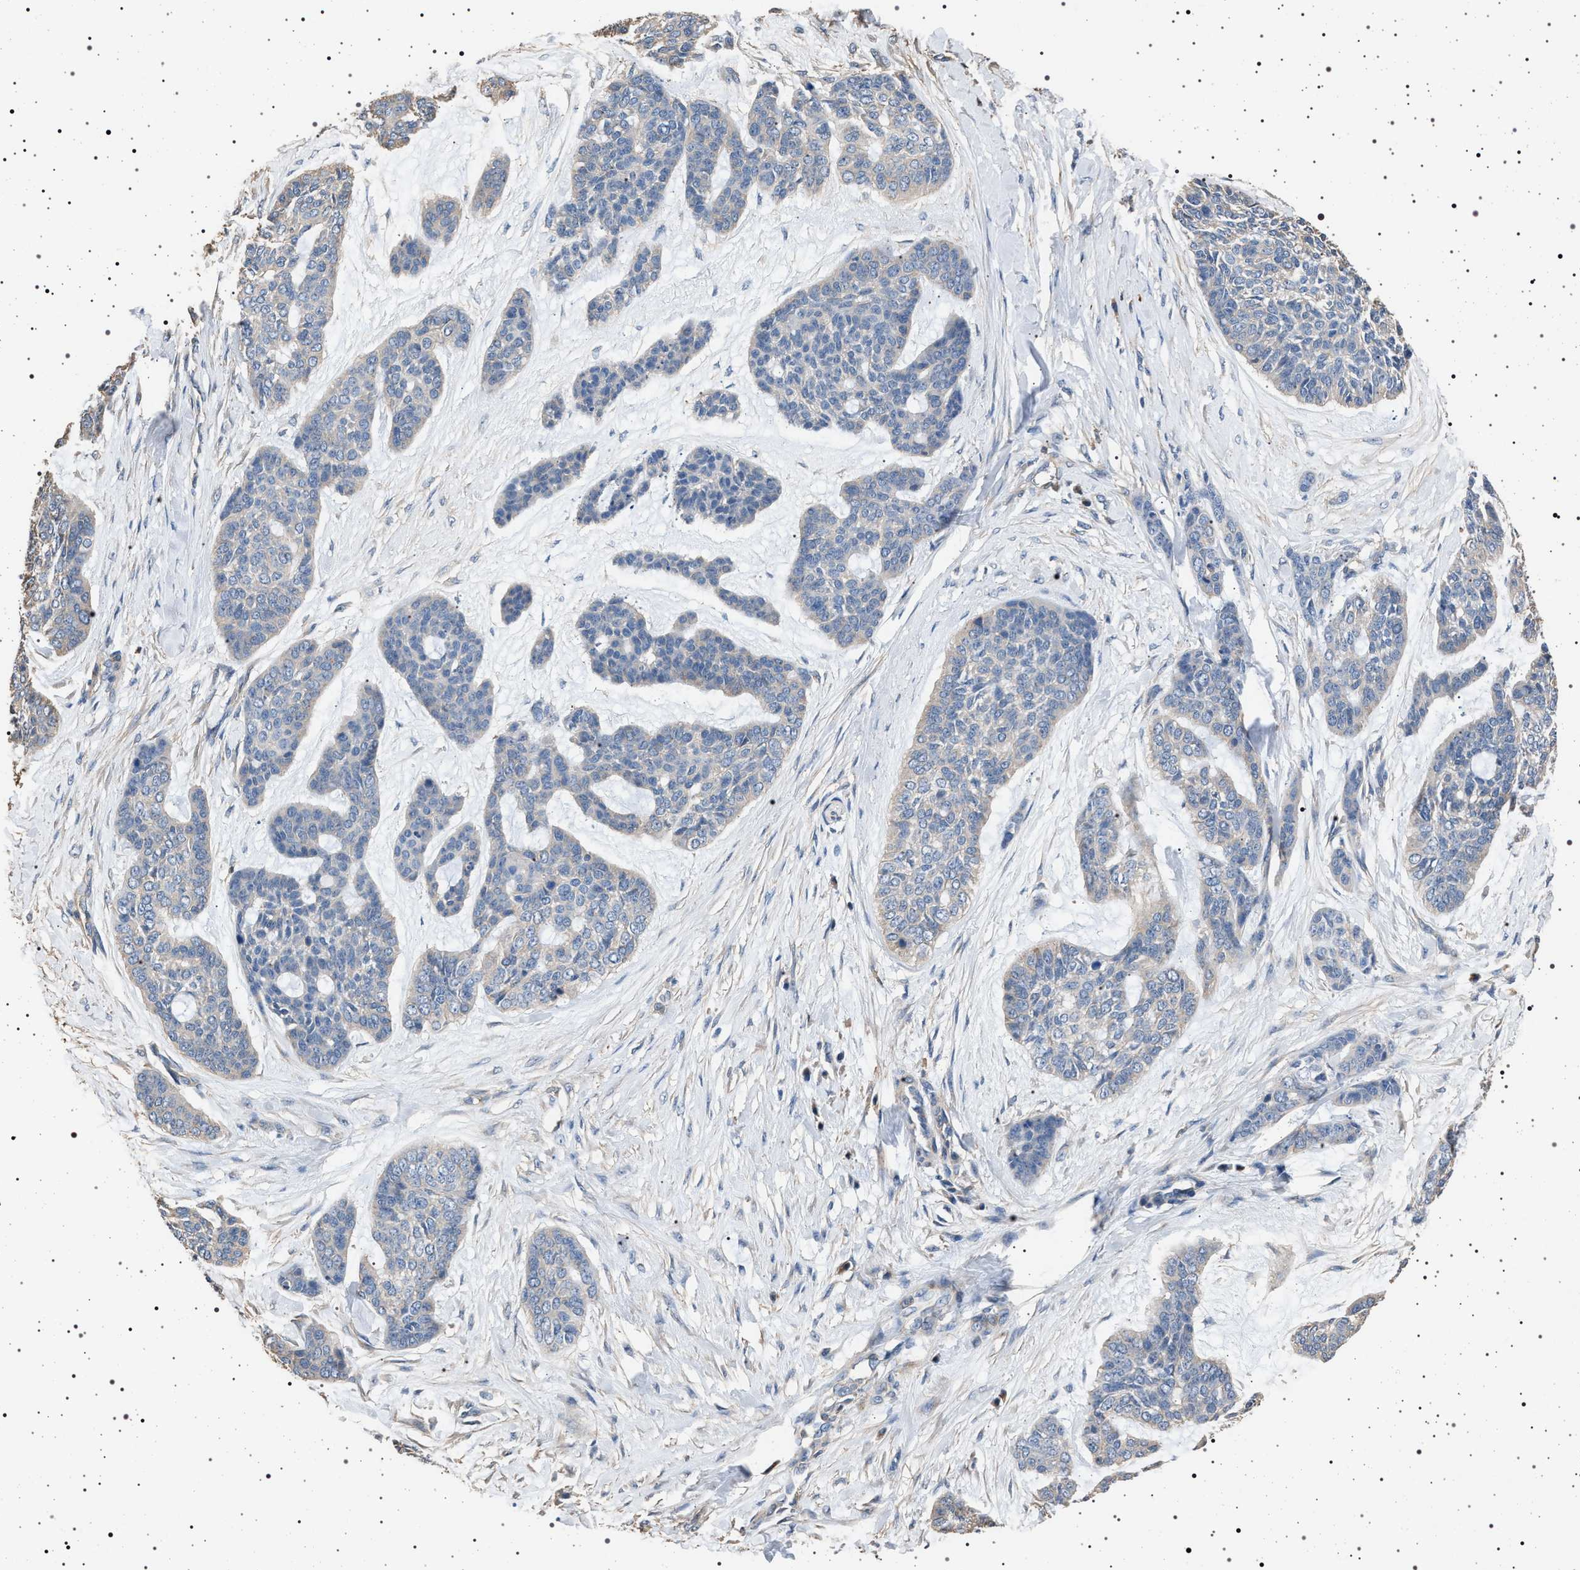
{"staining": {"intensity": "negative", "quantity": "none", "location": "none"}, "tissue": "skin cancer", "cell_type": "Tumor cells", "image_type": "cancer", "snomed": [{"axis": "morphology", "description": "Basal cell carcinoma"}, {"axis": "topography", "description": "Skin"}], "caption": "Photomicrograph shows no significant protein expression in tumor cells of skin cancer.", "gene": "SMAP2", "patient": {"sex": "female", "age": 64}}